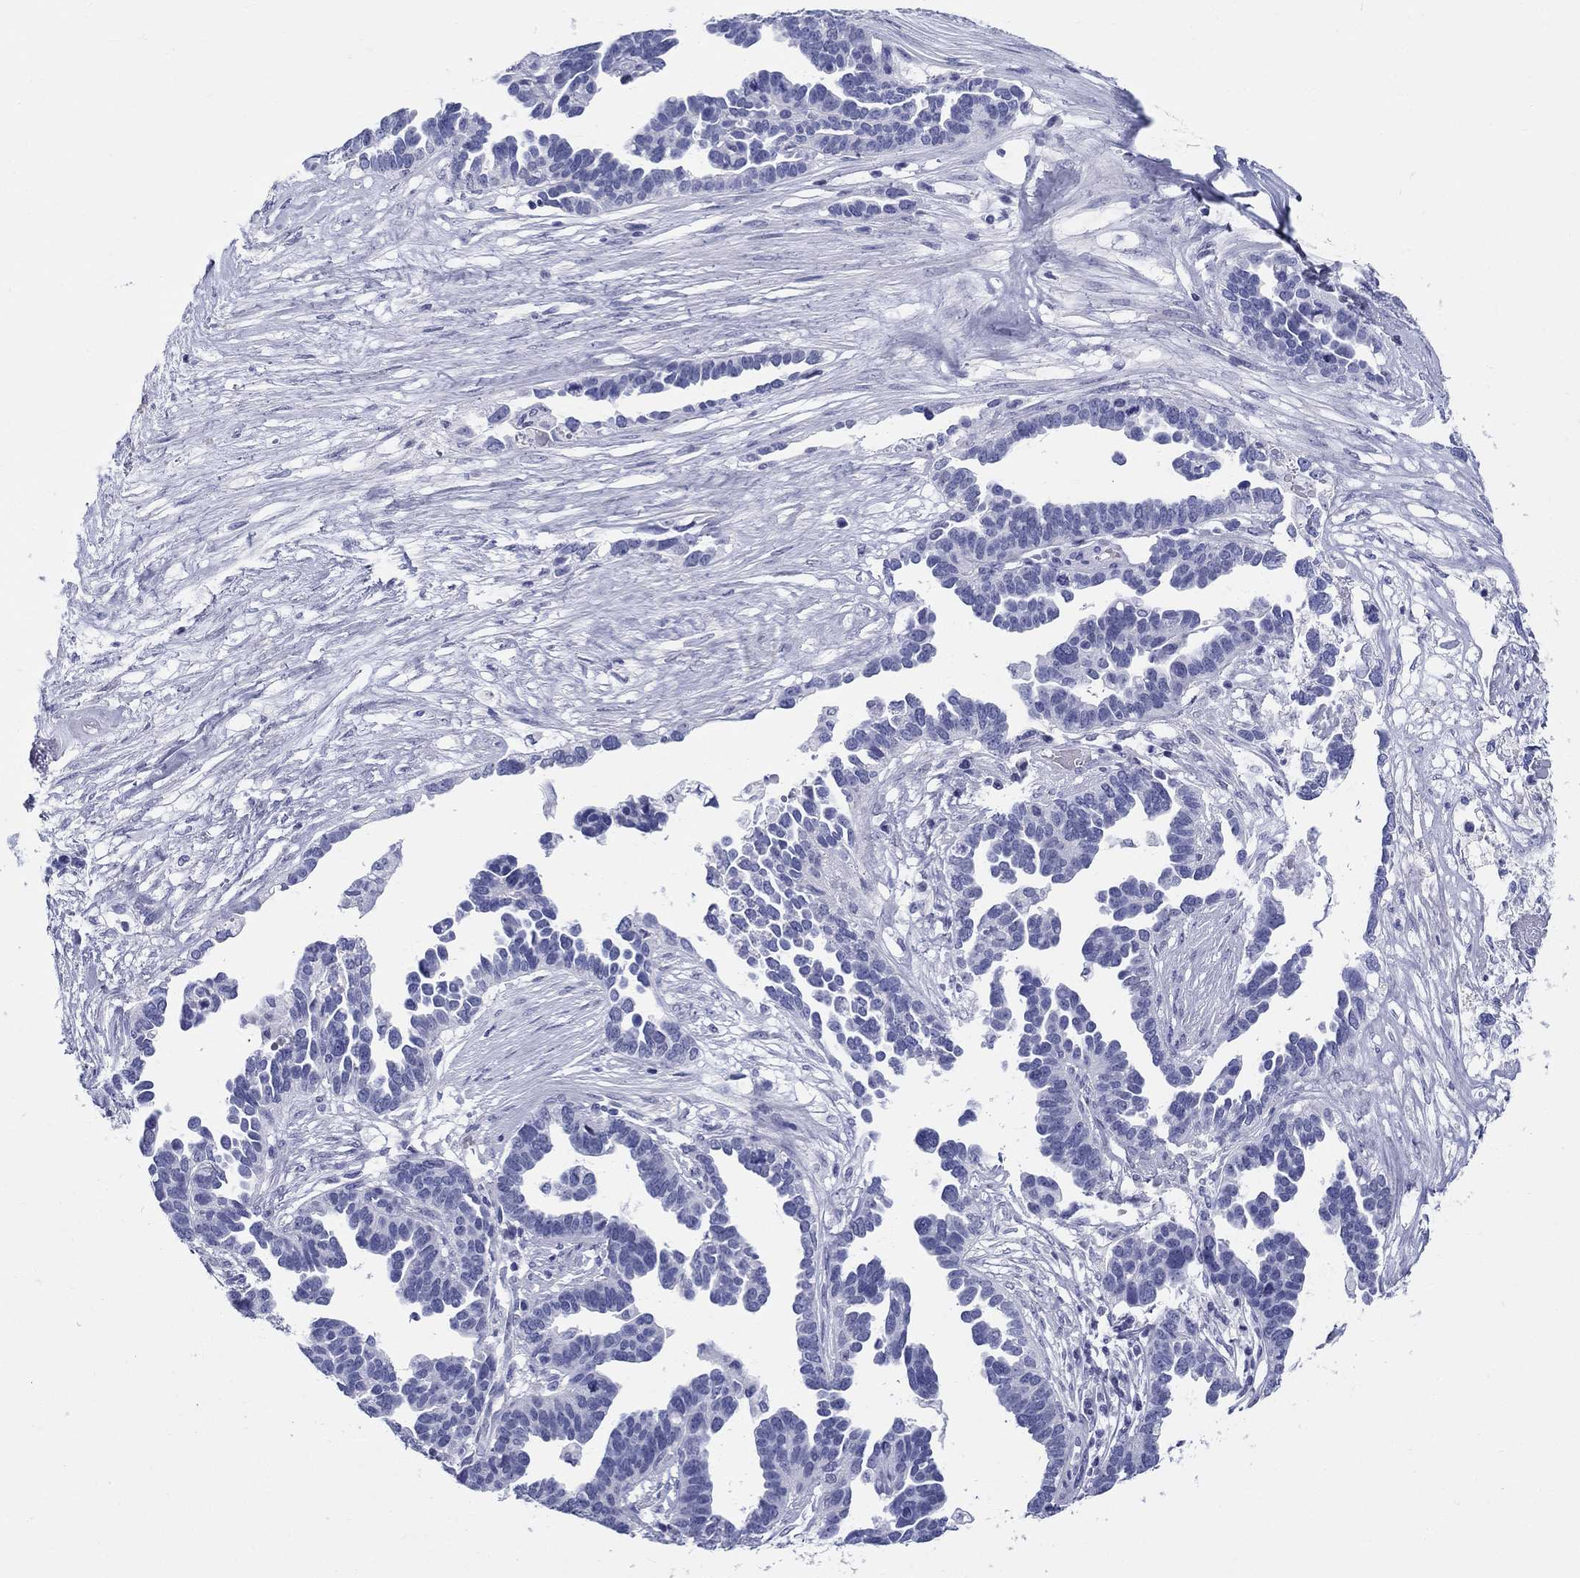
{"staining": {"intensity": "negative", "quantity": "none", "location": "none"}, "tissue": "ovarian cancer", "cell_type": "Tumor cells", "image_type": "cancer", "snomed": [{"axis": "morphology", "description": "Cystadenocarcinoma, serous, NOS"}, {"axis": "topography", "description": "Ovary"}], "caption": "High magnification brightfield microscopy of ovarian cancer (serous cystadenocarcinoma) stained with DAB (3,3'-diaminobenzidine) (brown) and counterstained with hematoxylin (blue): tumor cells show no significant positivity.", "gene": "LAMP5", "patient": {"sex": "female", "age": 54}}